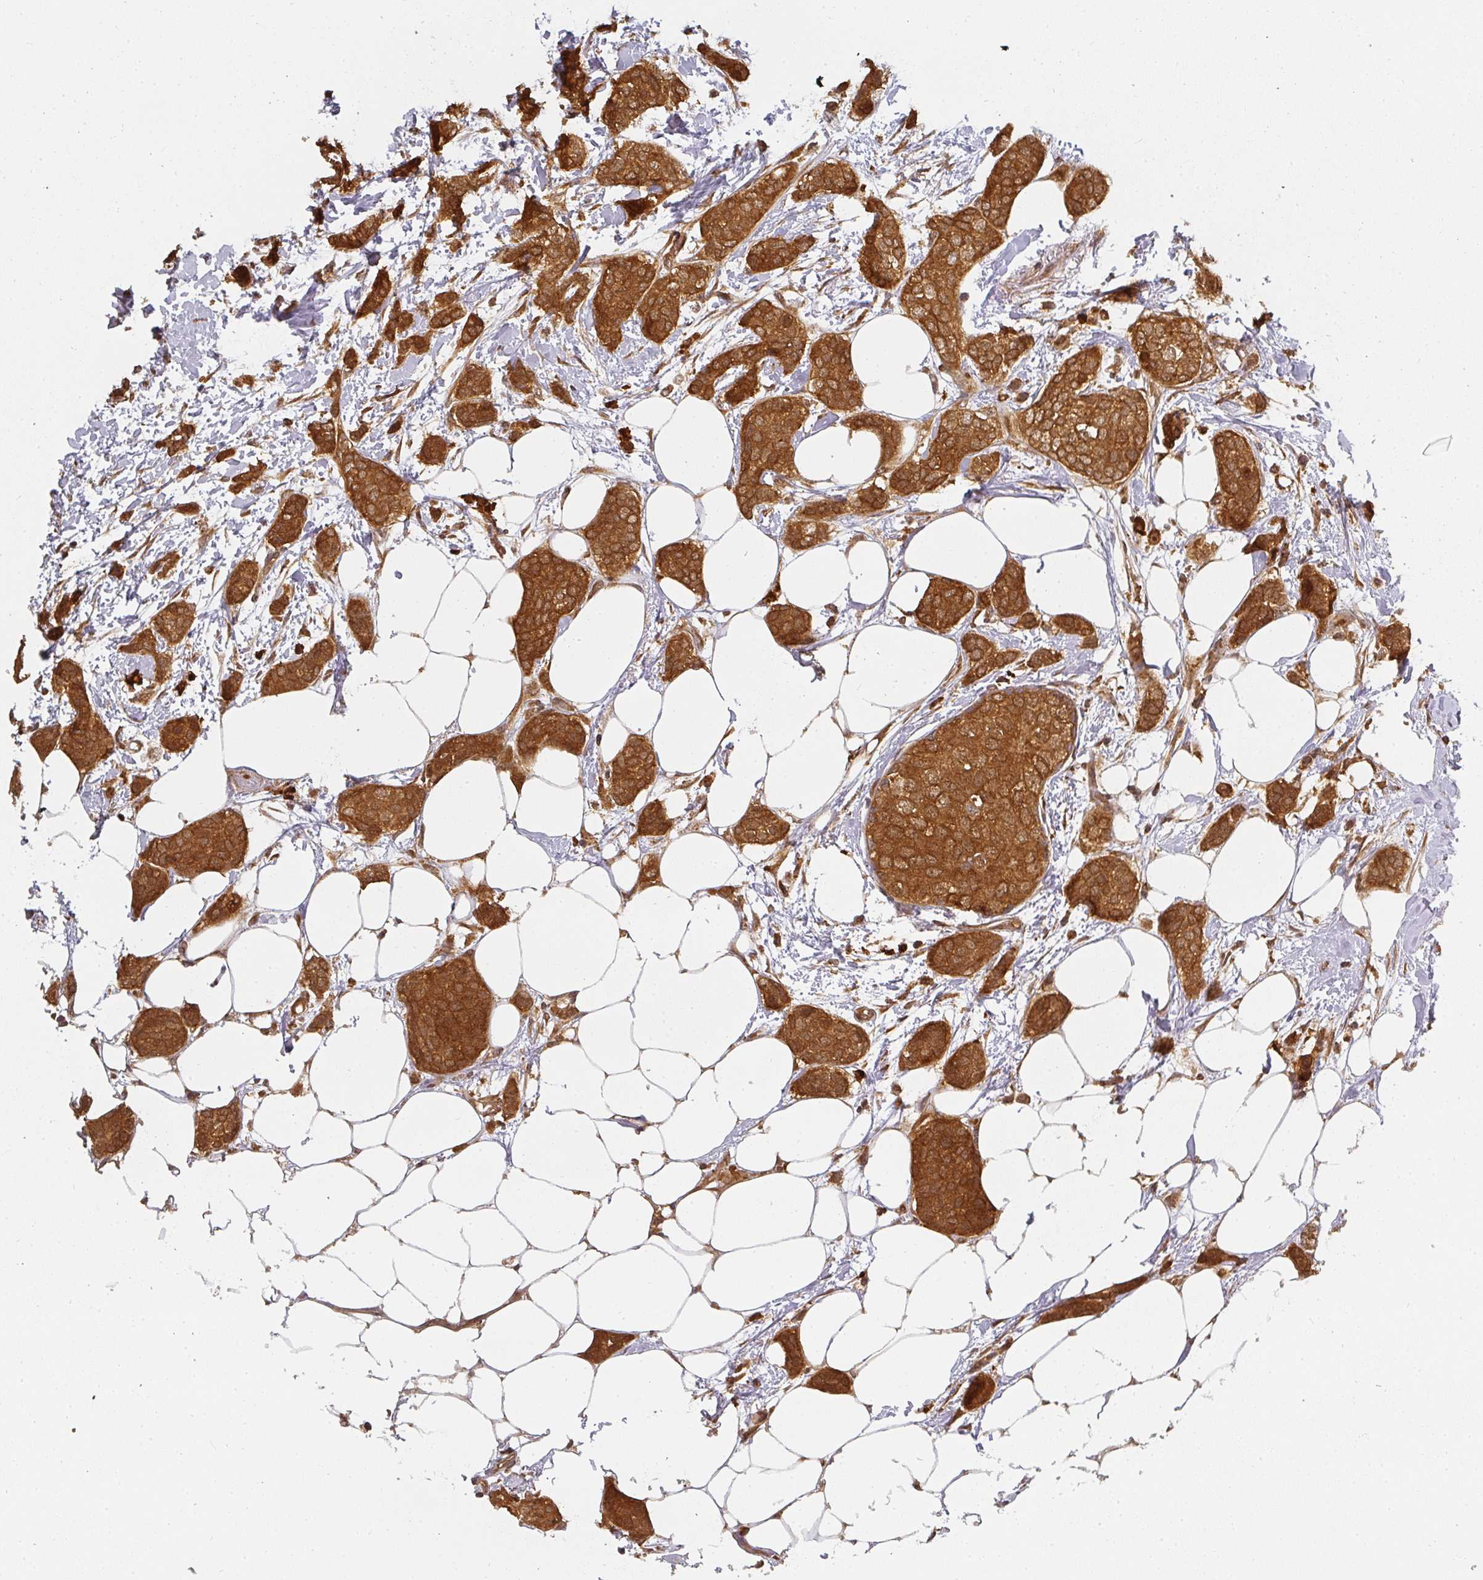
{"staining": {"intensity": "strong", "quantity": ">75%", "location": "cytoplasmic/membranous"}, "tissue": "breast cancer", "cell_type": "Tumor cells", "image_type": "cancer", "snomed": [{"axis": "morphology", "description": "Duct carcinoma"}, {"axis": "topography", "description": "Breast"}], "caption": "Infiltrating ductal carcinoma (breast) stained for a protein (brown) shows strong cytoplasmic/membranous positive positivity in about >75% of tumor cells.", "gene": "PPP6R3", "patient": {"sex": "female", "age": 72}}